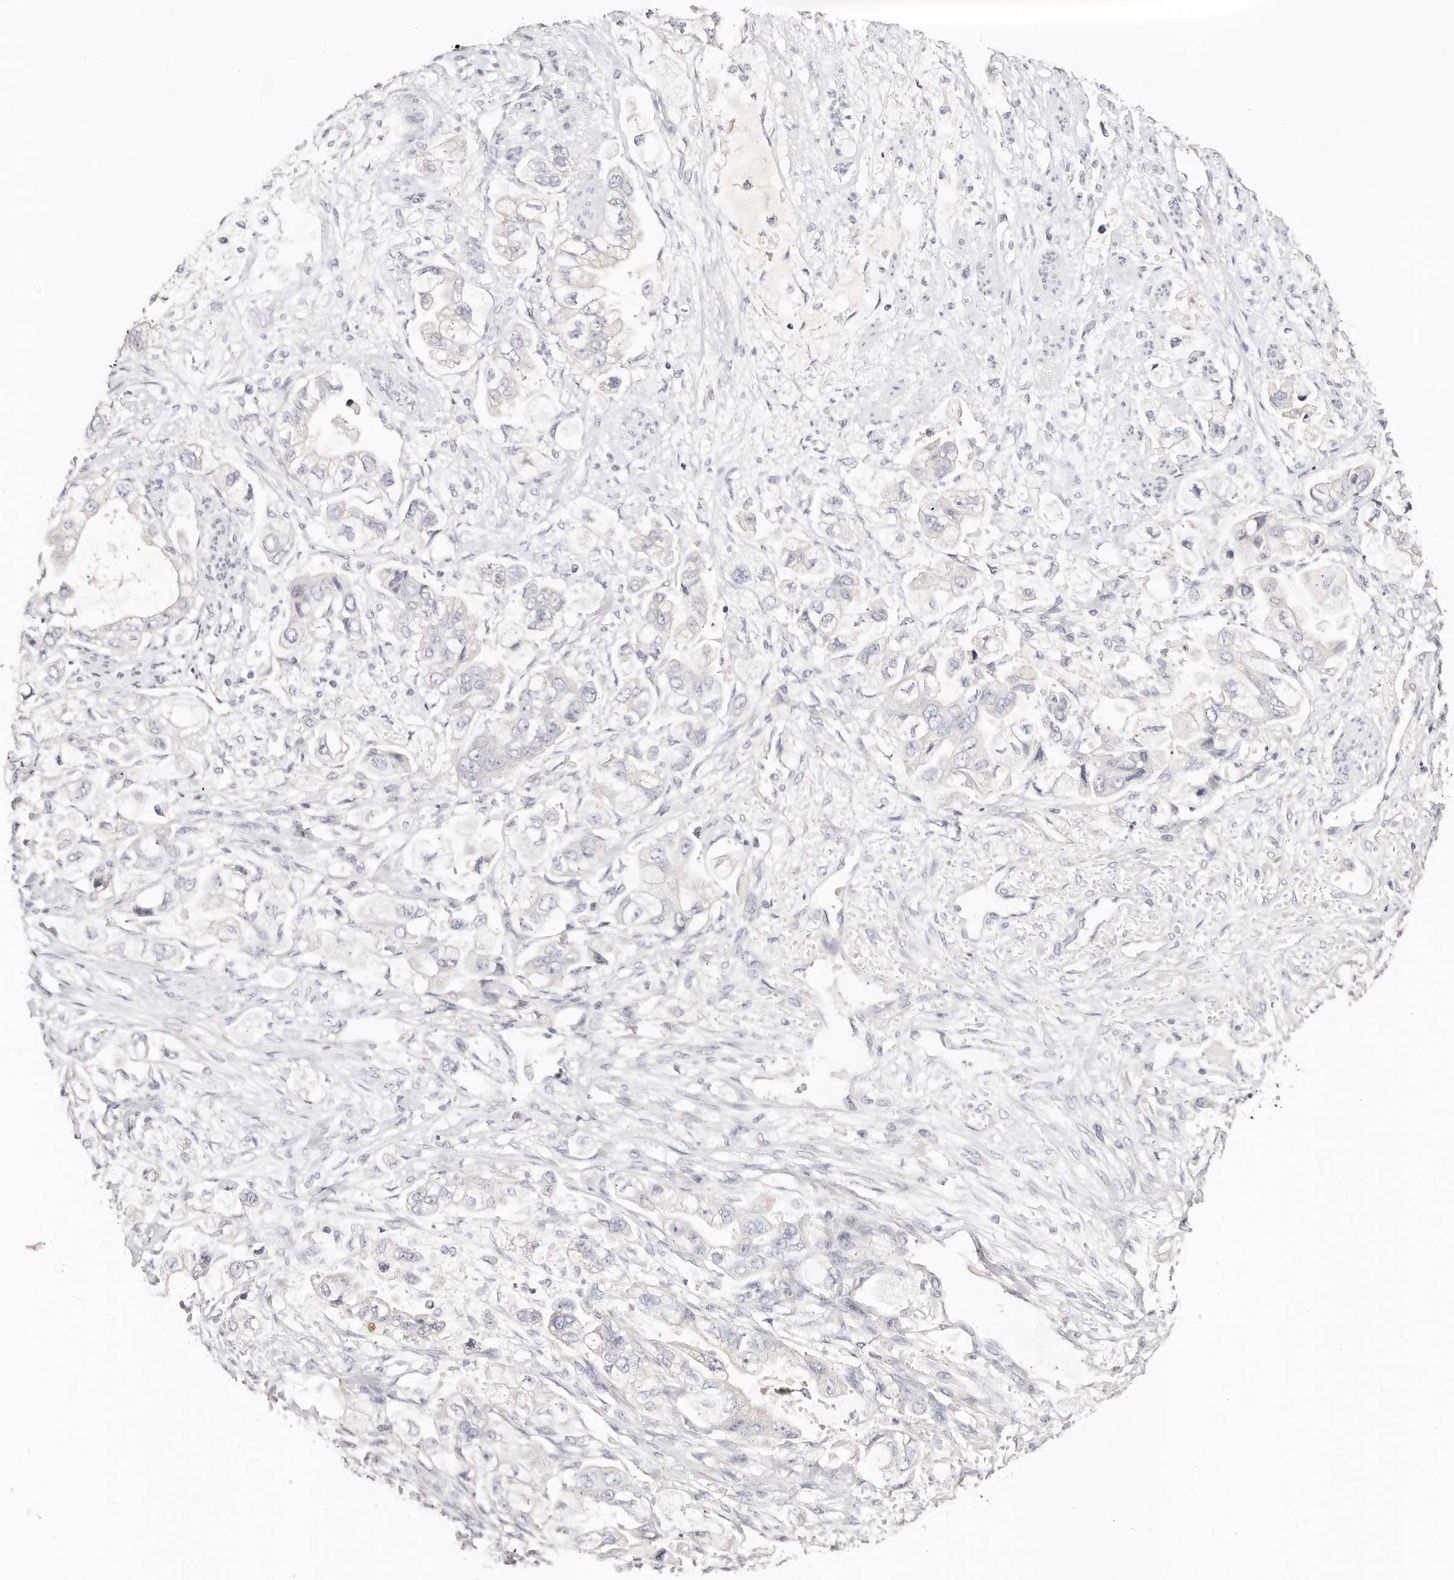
{"staining": {"intensity": "negative", "quantity": "none", "location": "none"}, "tissue": "stomach cancer", "cell_type": "Tumor cells", "image_type": "cancer", "snomed": [{"axis": "morphology", "description": "Adenocarcinoma, NOS"}, {"axis": "topography", "description": "Stomach"}], "caption": "Tumor cells are negative for protein expression in human adenocarcinoma (stomach).", "gene": "DNASE1", "patient": {"sex": "male", "age": 62}}